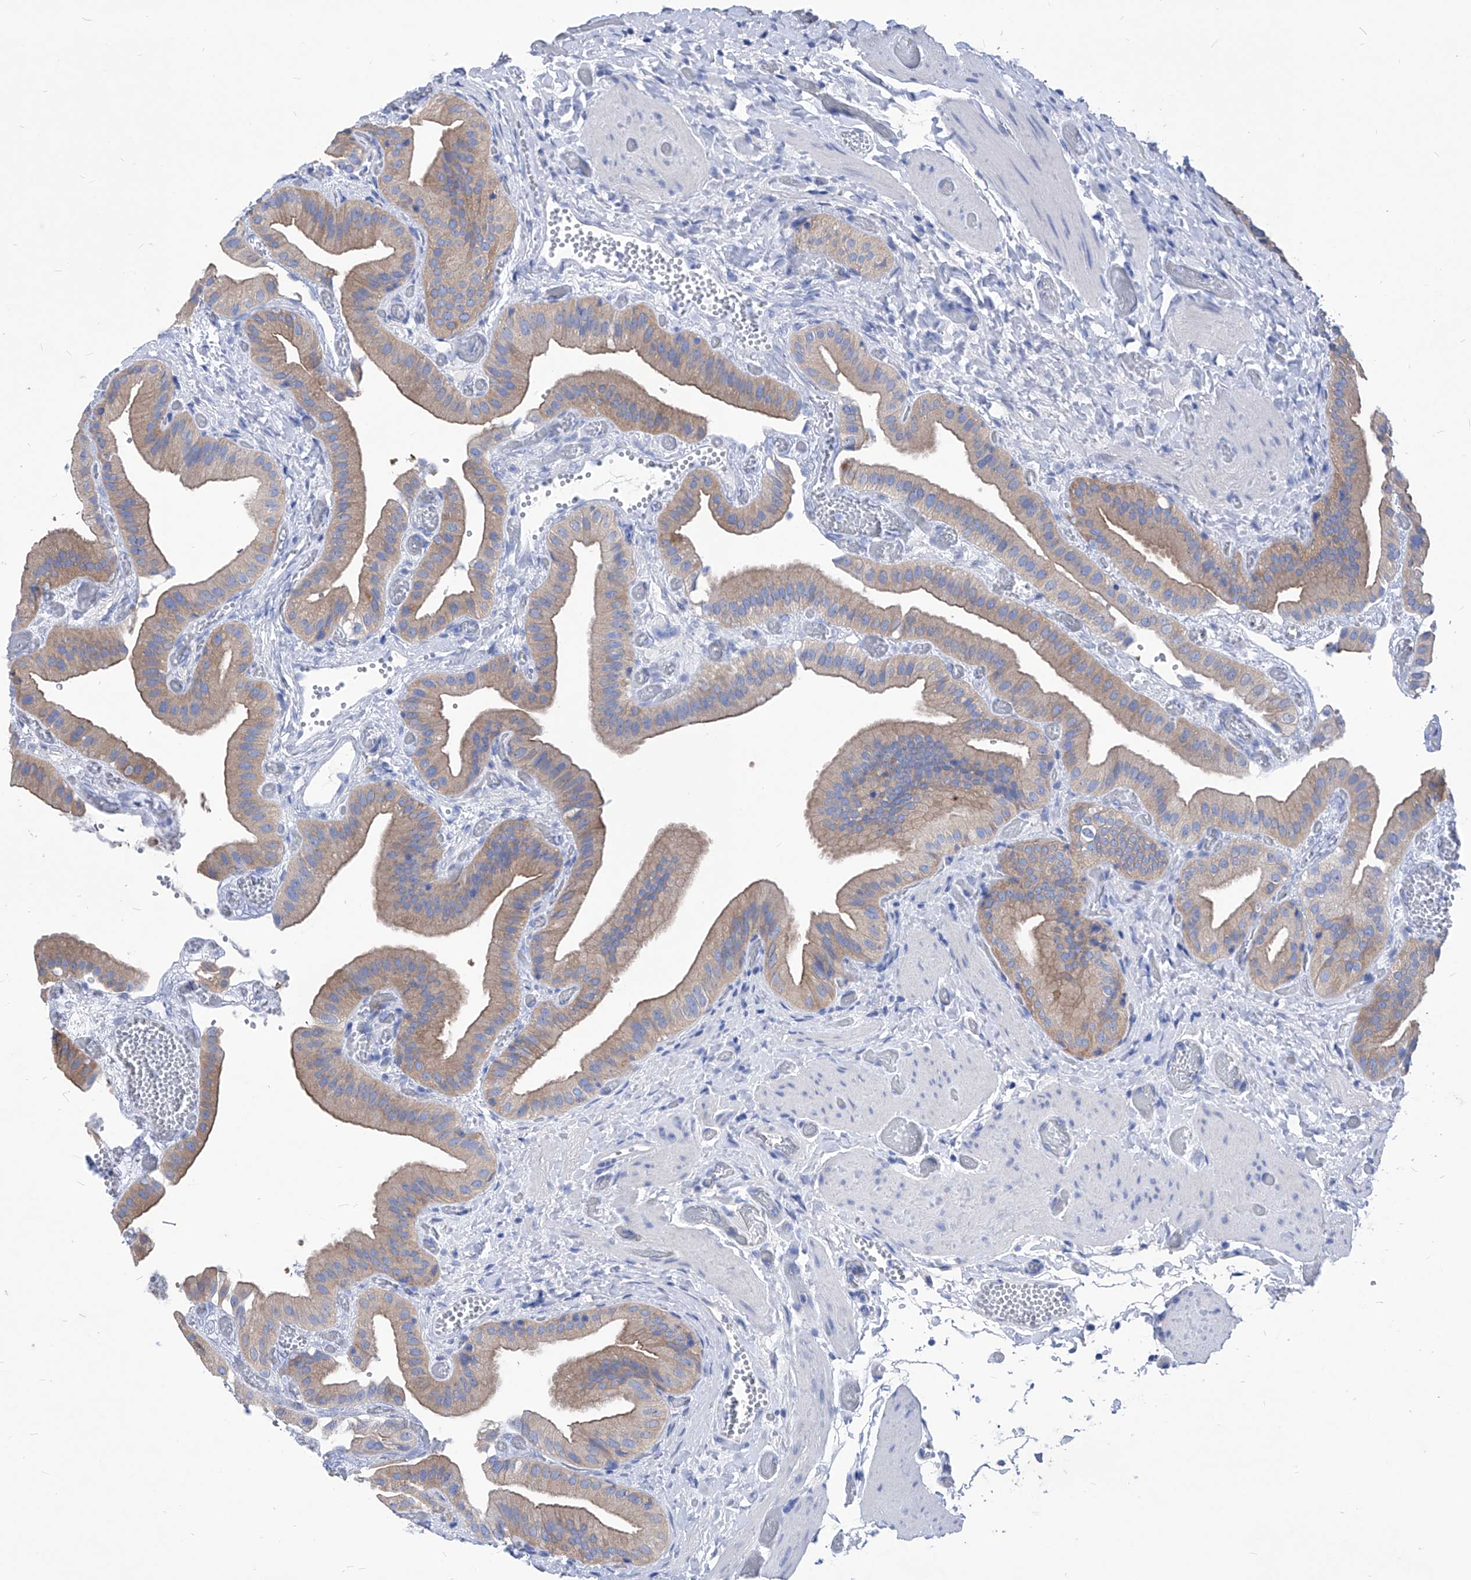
{"staining": {"intensity": "moderate", "quantity": "25%-75%", "location": "cytoplasmic/membranous"}, "tissue": "gallbladder", "cell_type": "Glandular cells", "image_type": "normal", "snomed": [{"axis": "morphology", "description": "Normal tissue, NOS"}, {"axis": "topography", "description": "Gallbladder"}], "caption": "Moderate cytoplasmic/membranous positivity for a protein is seen in approximately 25%-75% of glandular cells of unremarkable gallbladder using immunohistochemistry (IHC).", "gene": "XPNPEP1", "patient": {"sex": "female", "age": 64}}